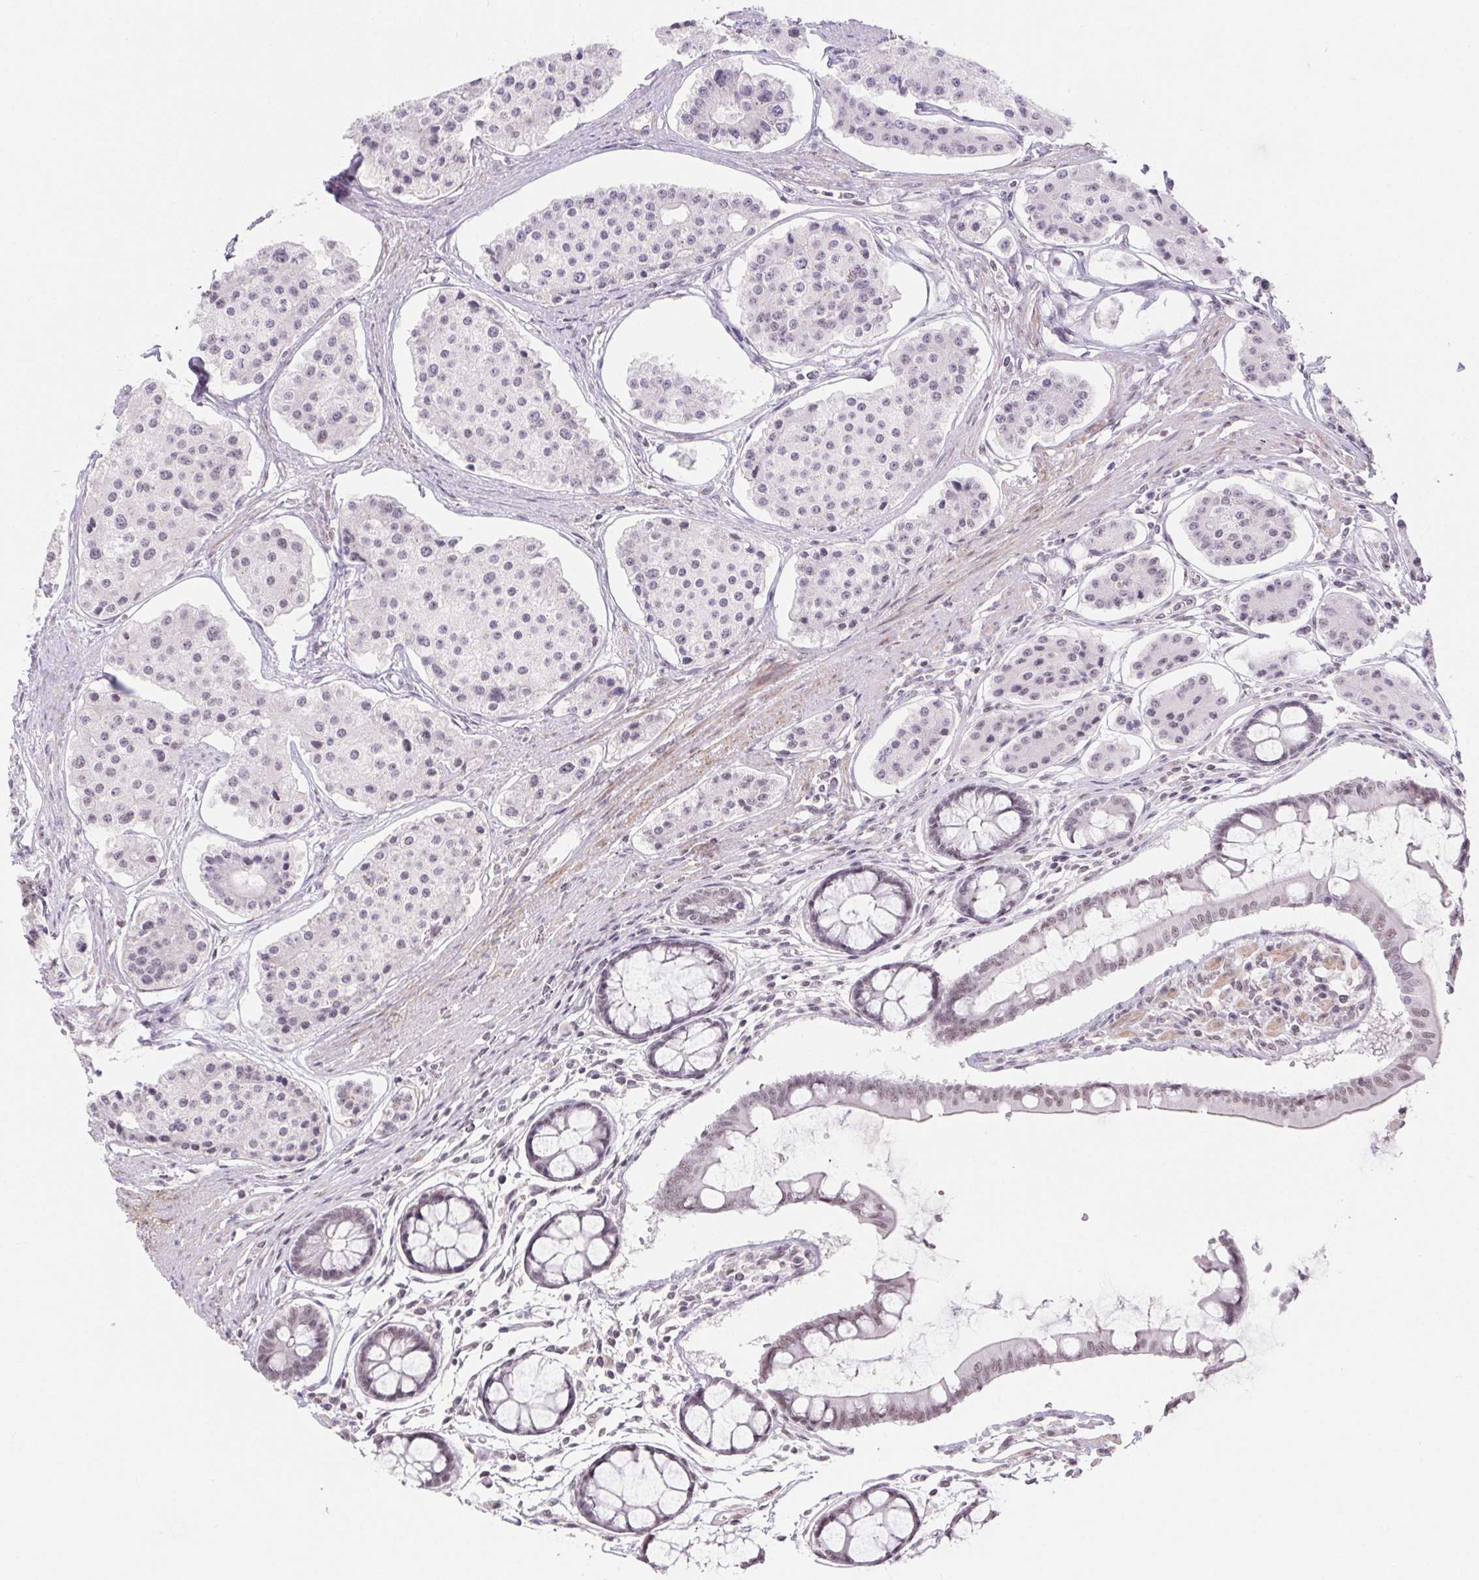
{"staining": {"intensity": "negative", "quantity": "none", "location": "none"}, "tissue": "carcinoid", "cell_type": "Tumor cells", "image_type": "cancer", "snomed": [{"axis": "morphology", "description": "Carcinoid, malignant, NOS"}, {"axis": "topography", "description": "Small intestine"}], "caption": "An IHC photomicrograph of carcinoid is shown. There is no staining in tumor cells of carcinoid.", "gene": "DDX17", "patient": {"sex": "female", "age": 65}}